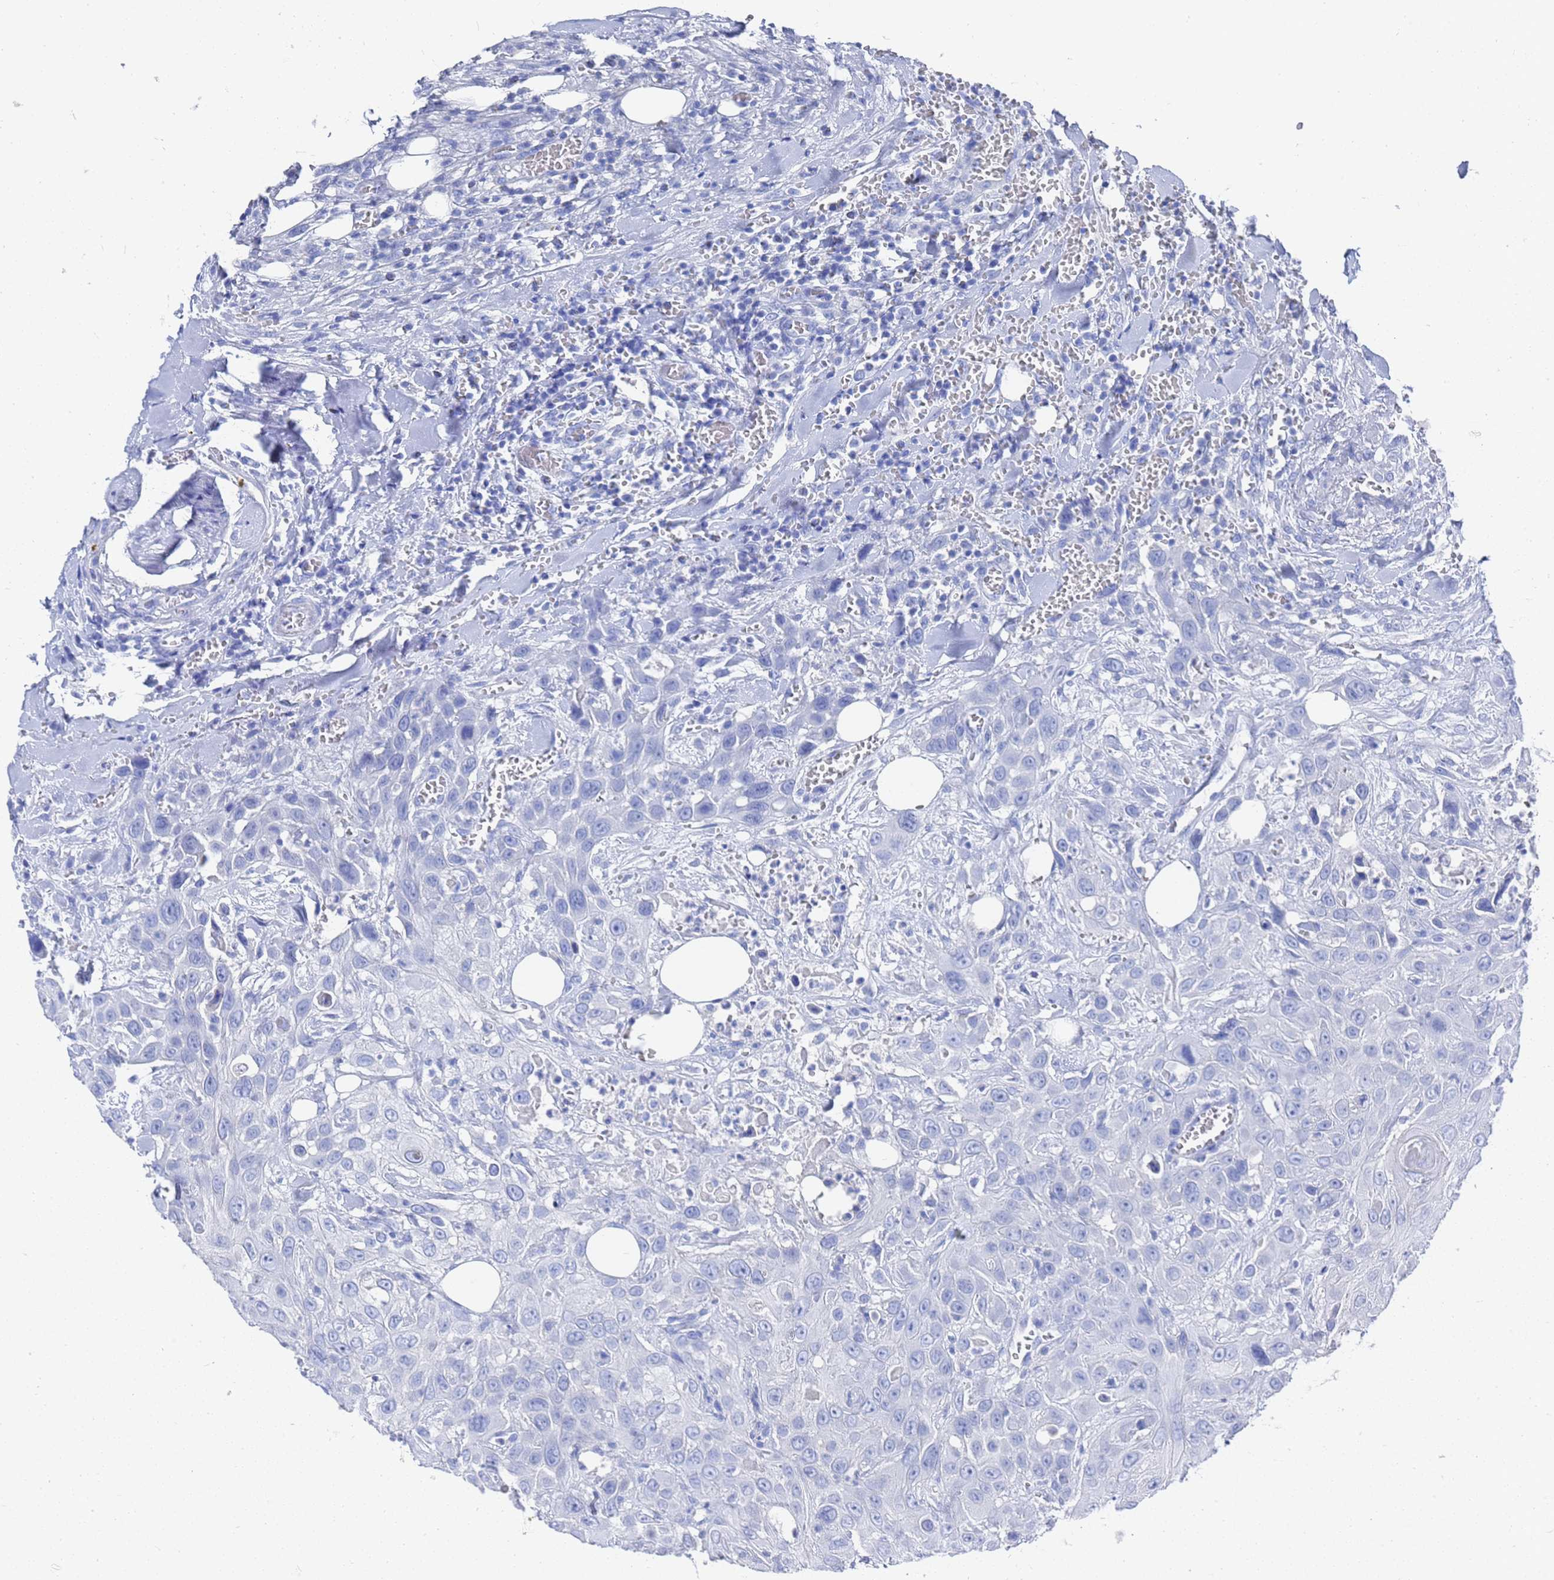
{"staining": {"intensity": "negative", "quantity": "none", "location": "none"}, "tissue": "head and neck cancer", "cell_type": "Tumor cells", "image_type": "cancer", "snomed": [{"axis": "morphology", "description": "Squamous cell carcinoma, NOS"}, {"axis": "topography", "description": "Head-Neck"}], "caption": "Tumor cells are negative for protein expression in human squamous cell carcinoma (head and neck).", "gene": "GGT1", "patient": {"sex": "male", "age": 81}}